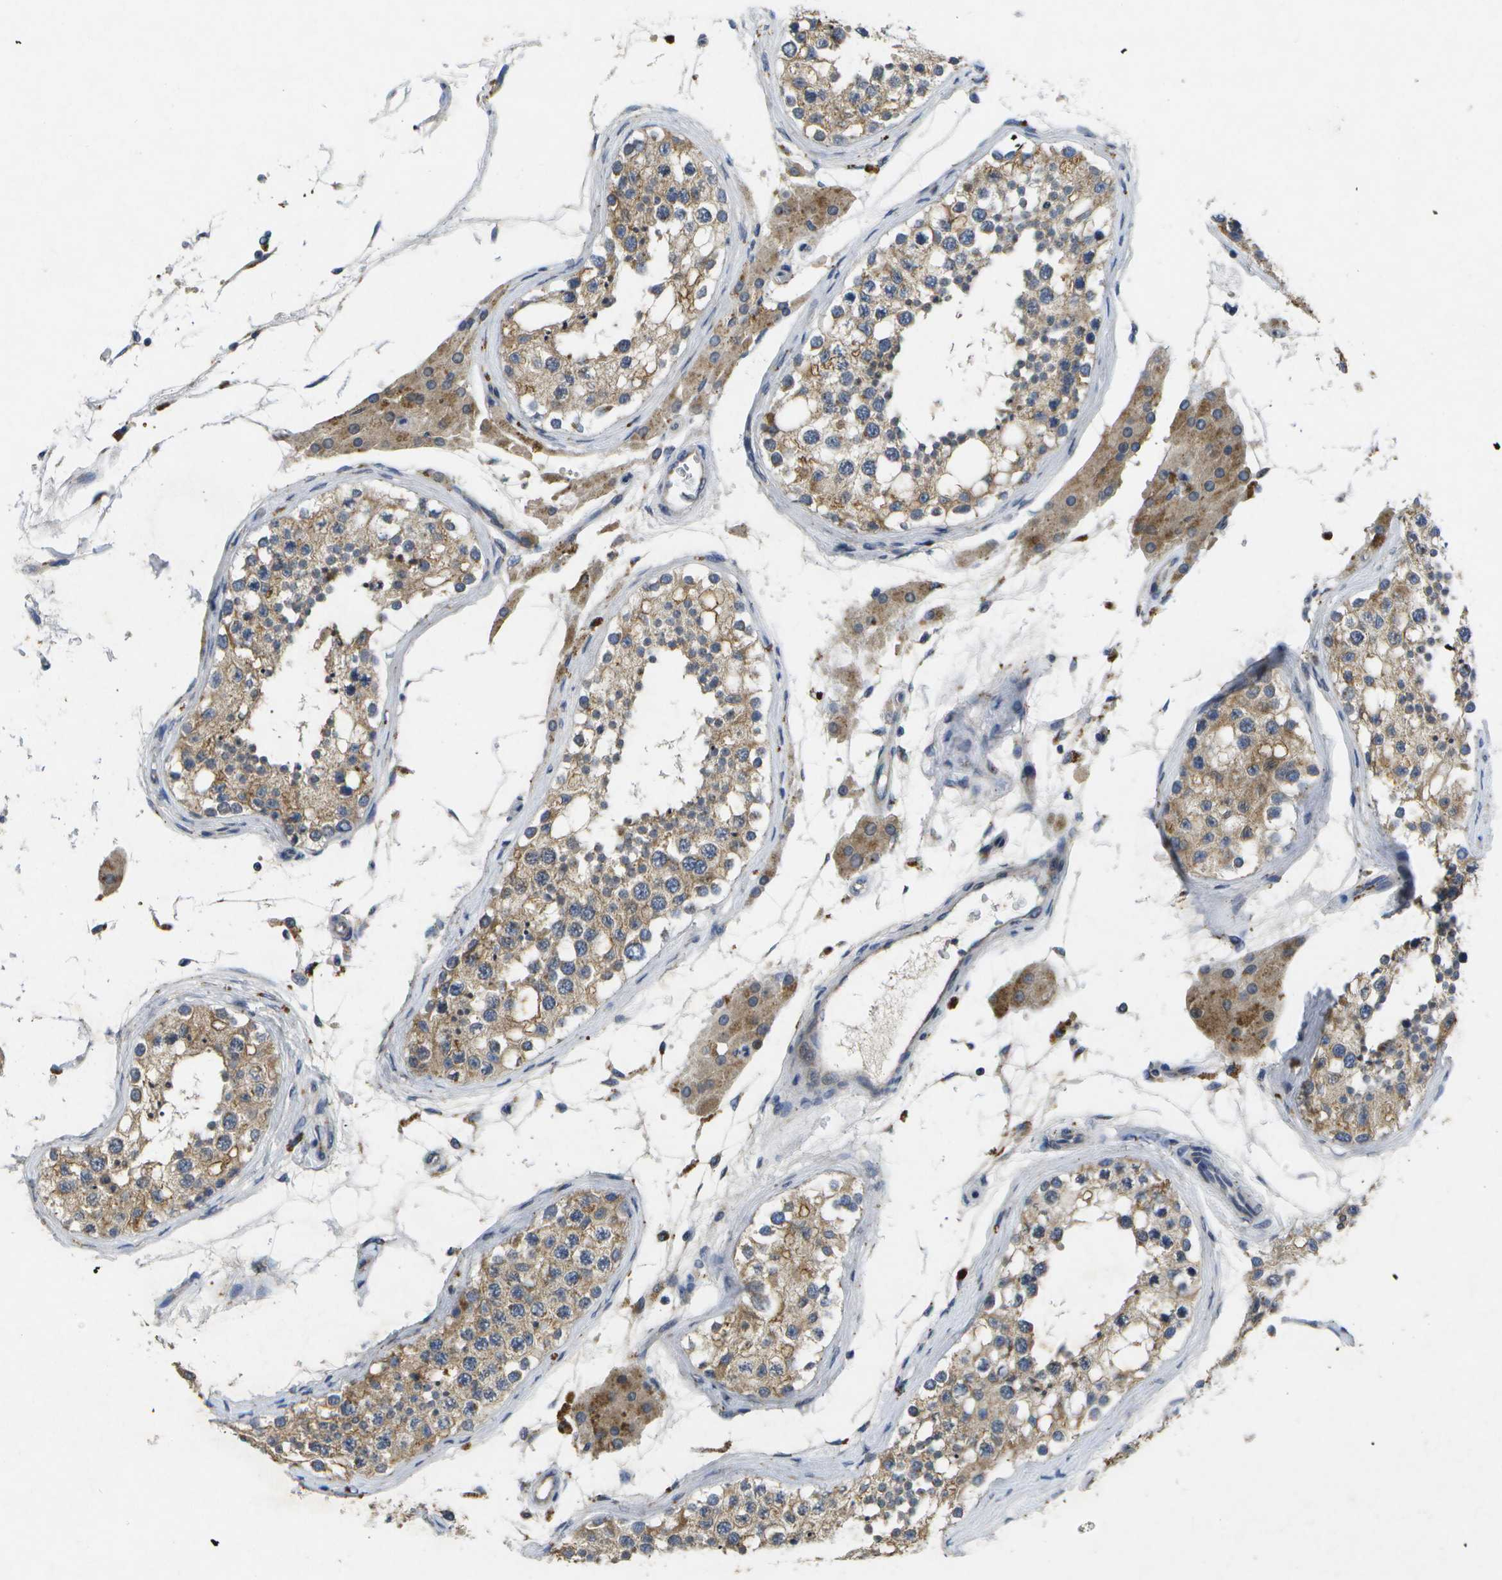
{"staining": {"intensity": "moderate", "quantity": ">75%", "location": "cytoplasmic/membranous"}, "tissue": "testis", "cell_type": "Cells in seminiferous ducts", "image_type": "normal", "snomed": [{"axis": "morphology", "description": "Normal tissue, NOS"}, {"axis": "topography", "description": "Testis"}], "caption": "This histopathology image exhibits unremarkable testis stained with IHC to label a protein in brown. The cytoplasmic/membranous of cells in seminiferous ducts show moderate positivity for the protein. Nuclei are counter-stained blue.", "gene": "KDELR1", "patient": {"sex": "male", "age": 68}}